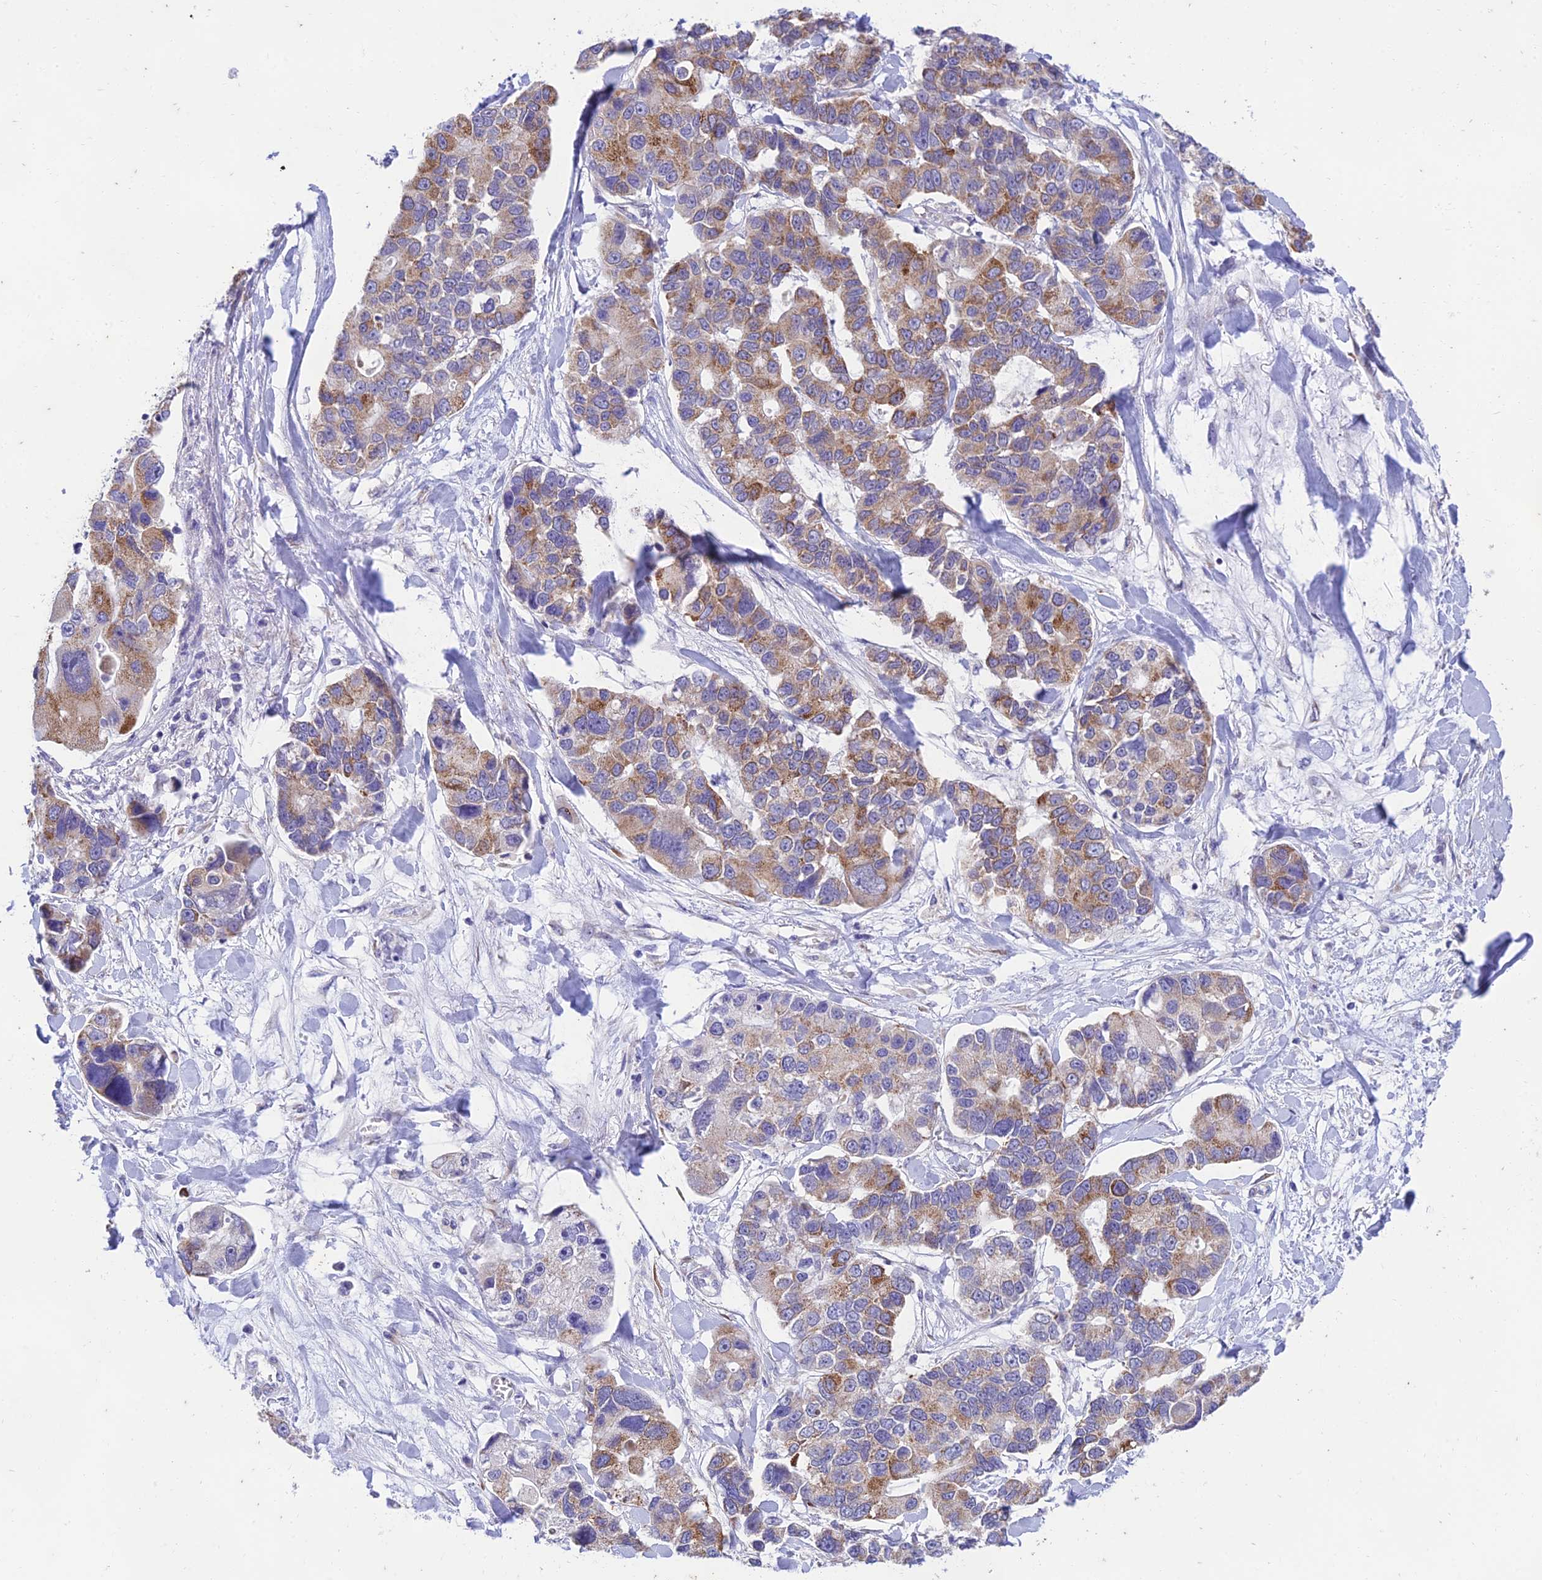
{"staining": {"intensity": "moderate", "quantity": "25%-75%", "location": "cytoplasmic/membranous"}, "tissue": "lung cancer", "cell_type": "Tumor cells", "image_type": "cancer", "snomed": [{"axis": "morphology", "description": "Adenocarcinoma, NOS"}, {"axis": "topography", "description": "Lung"}], "caption": "Immunohistochemistry (IHC) image of neoplastic tissue: human lung adenocarcinoma stained using IHC exhibits medium levels of moderate protein expression localized specifically in the cytoplasmic/membranous of tumor cells, appearing as a cytoplasmic/membranous brown color.", "gene": "PTCD2", "patient": {"sex": "female", "age": 54}}